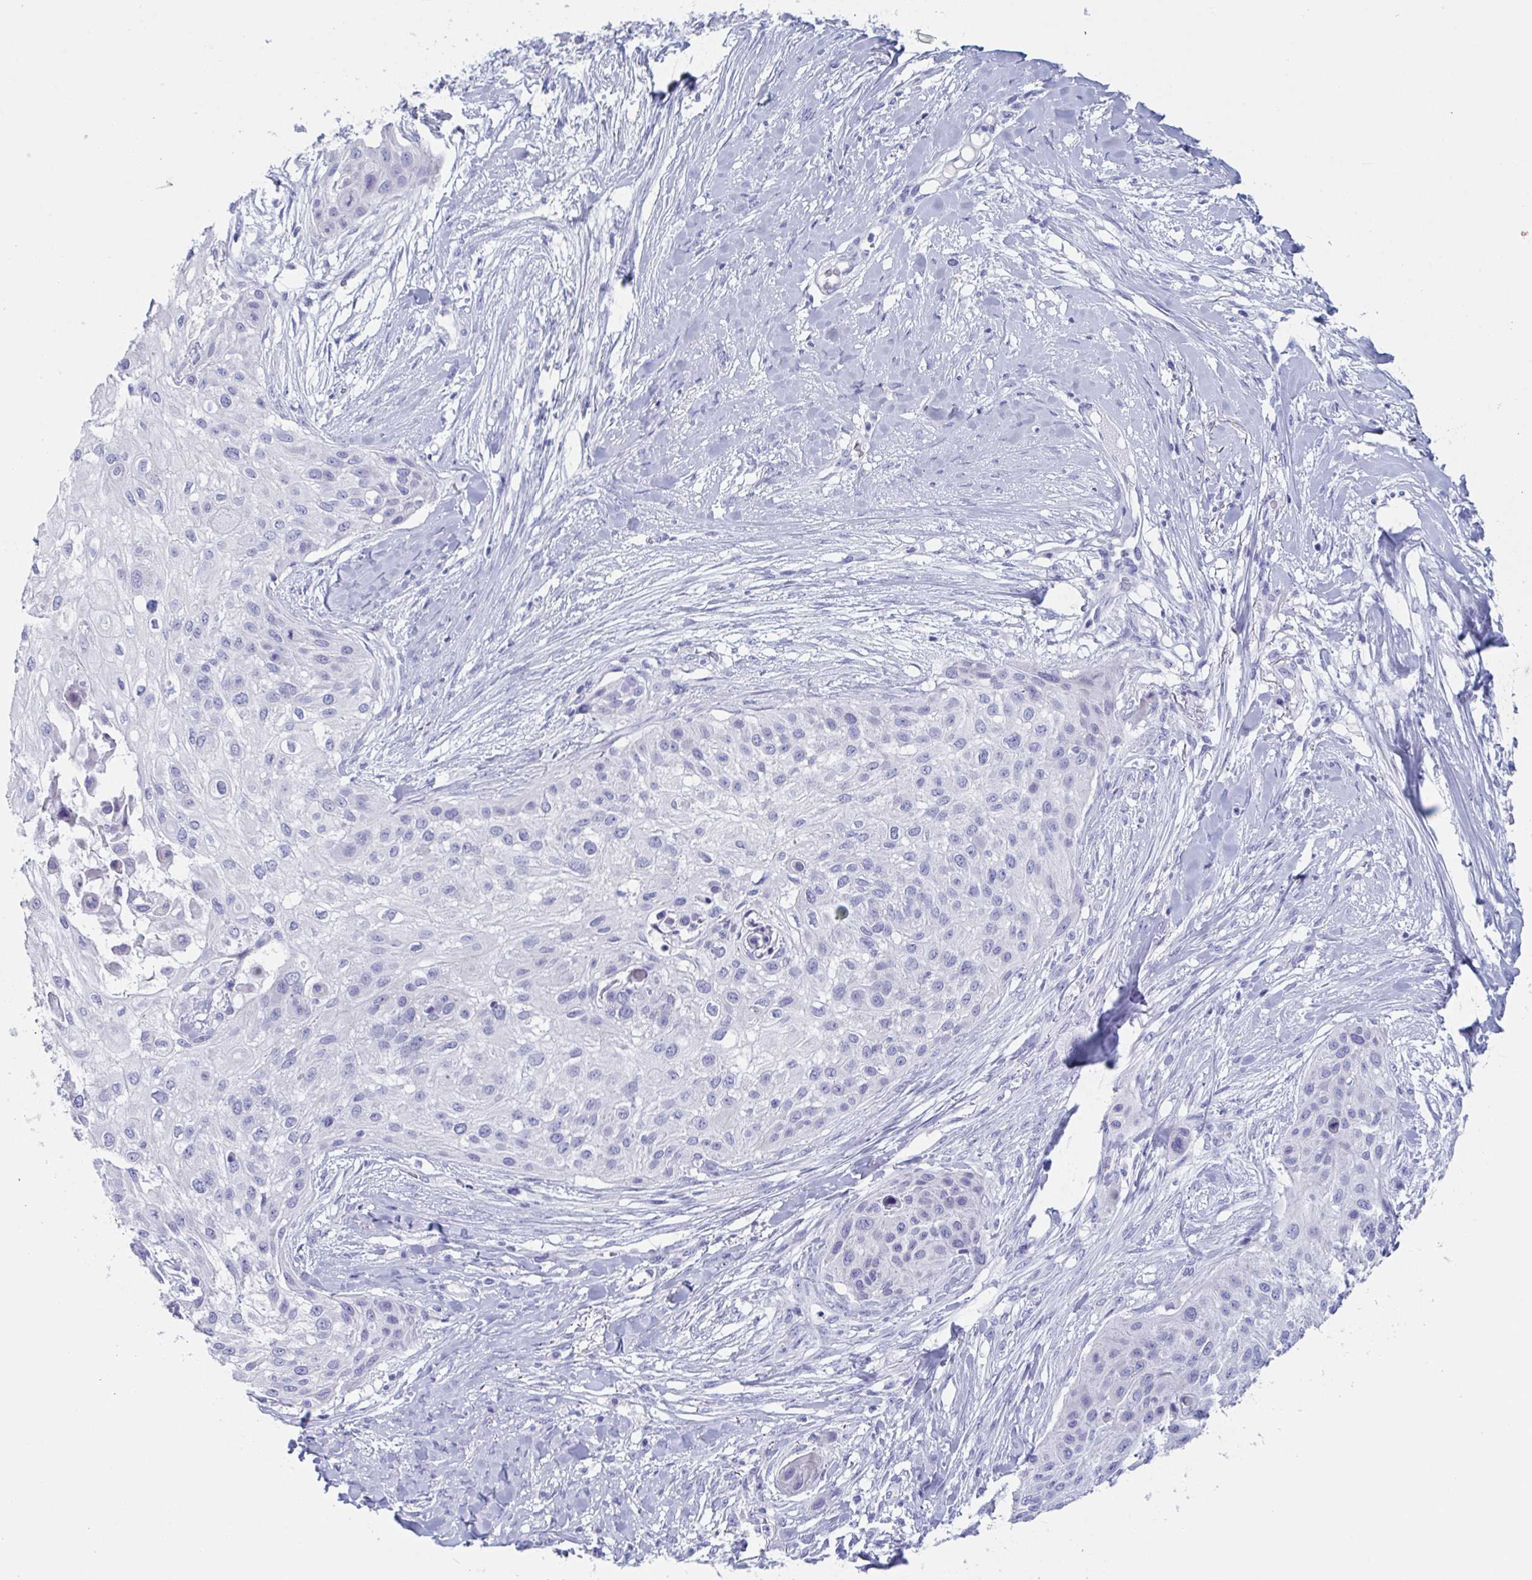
{"staining": {"intensity": "negative", "quantity": "none", "location": "none"}, "tissue": "skin cancer", "cell_type": "Tumor cells", "image_type": "cancer", "snomed": [{"axis": "morphology", "description": "Squamous cell carcinoma, NOS"}, {"axis": "topography", "description": "Skin"}], "caption": "High magnification brightfield microscopy of skin cancer (squamous cell carcinoma) stained with DAB (brown) and counterstained with hematoxylin (blue): tumor cells show no significant staining.", "gene": "ZPBP", "patient": {"sex": "female", "age": 87}}